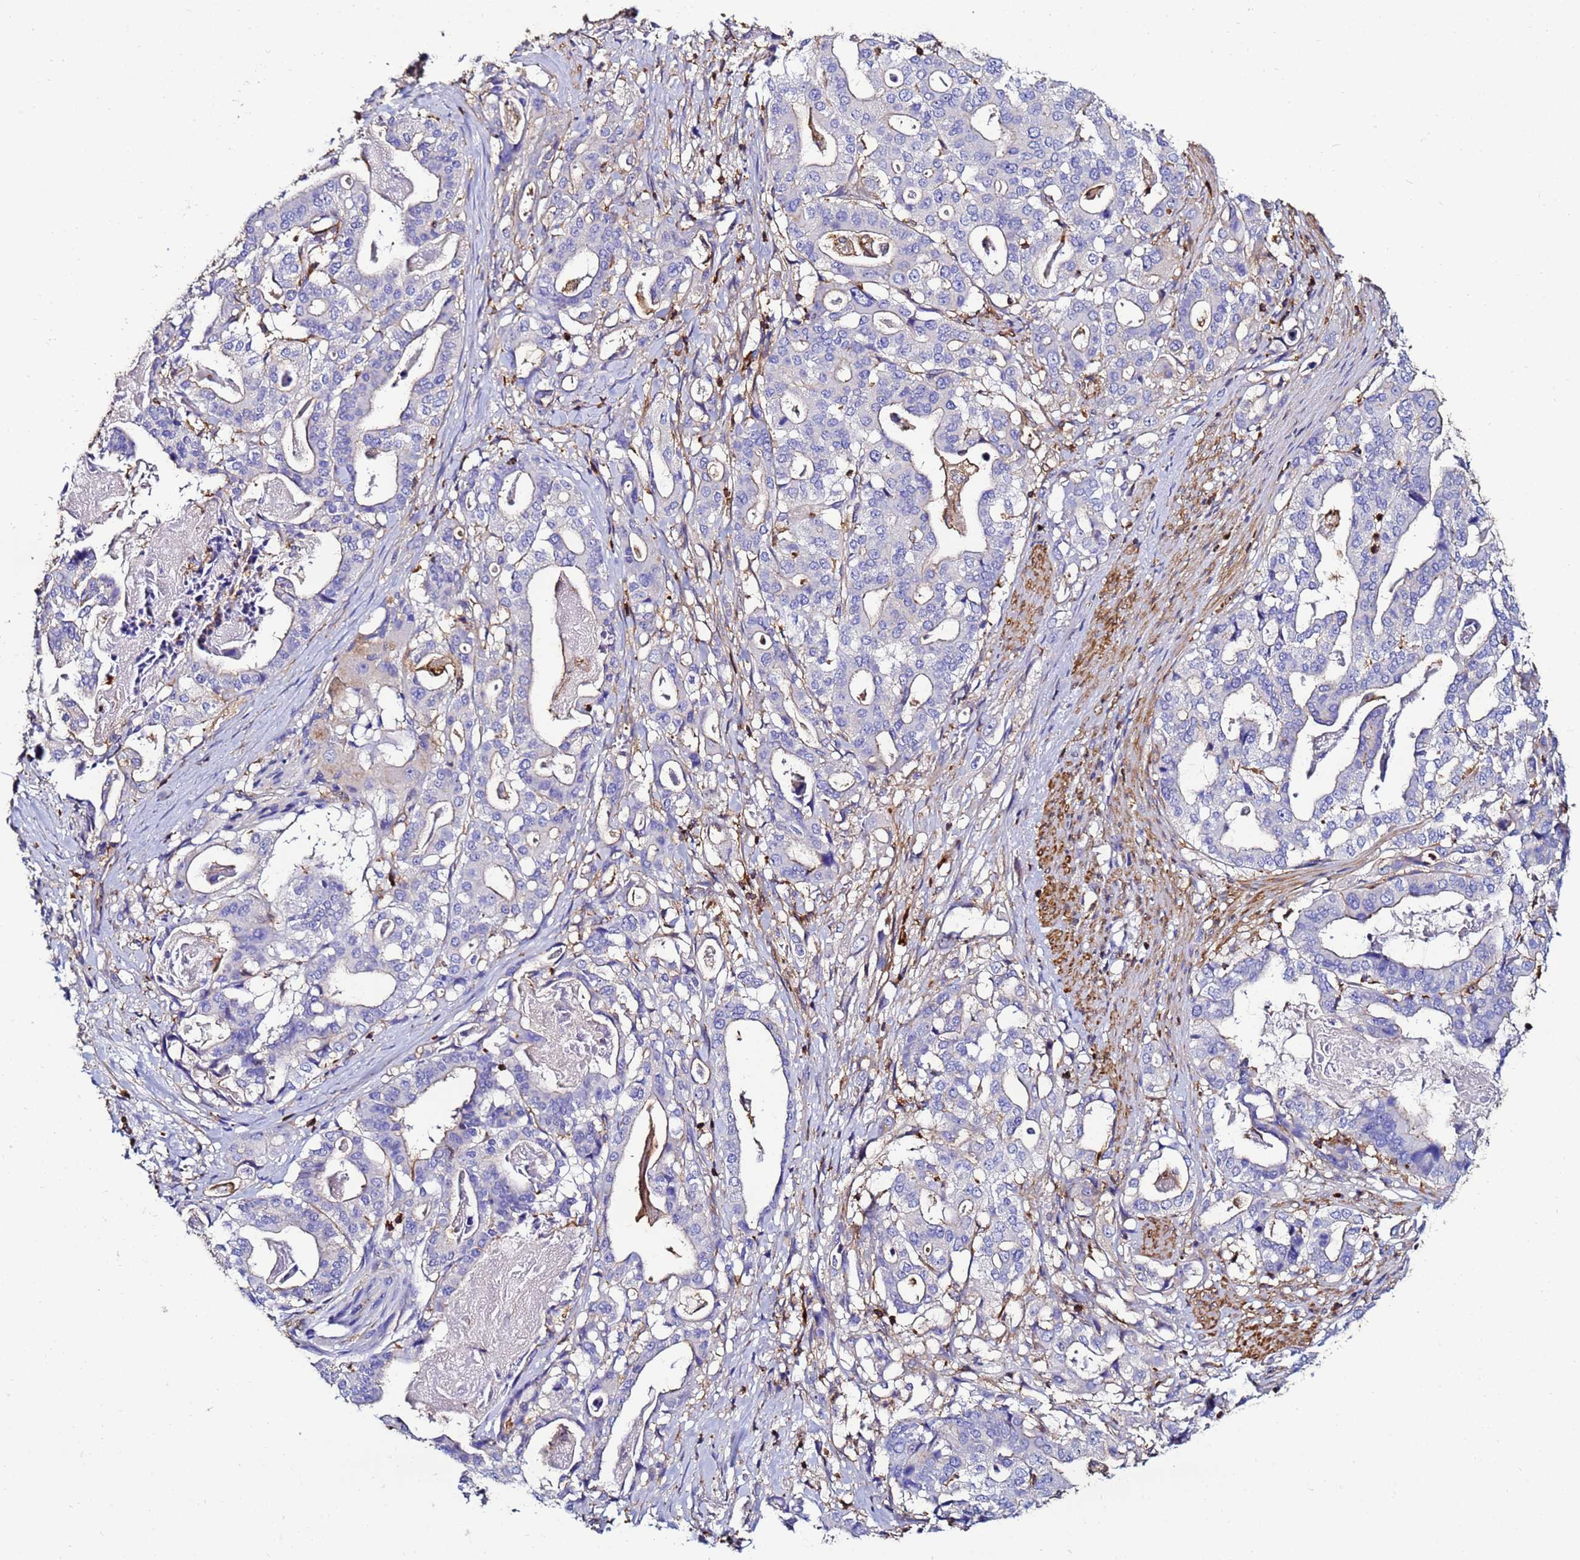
{"staining": {"intensity": "negative", "quantity": "none", "location": "none"}, "tissue": "stomach cancer", "cell_type": "Tumor cells", "image_type": "cancer", "snomed": [{"axis": "morphology", "description": "Adenocarcinoma, NOS"}, {"axis": "topography", "description": "Stomach"}], "caption": "Protein analysis of stomach cancer reveals no significant positivity in tumor cells.", "gene": "ACTB", "patient": {"sex": "male", "age": 48}}